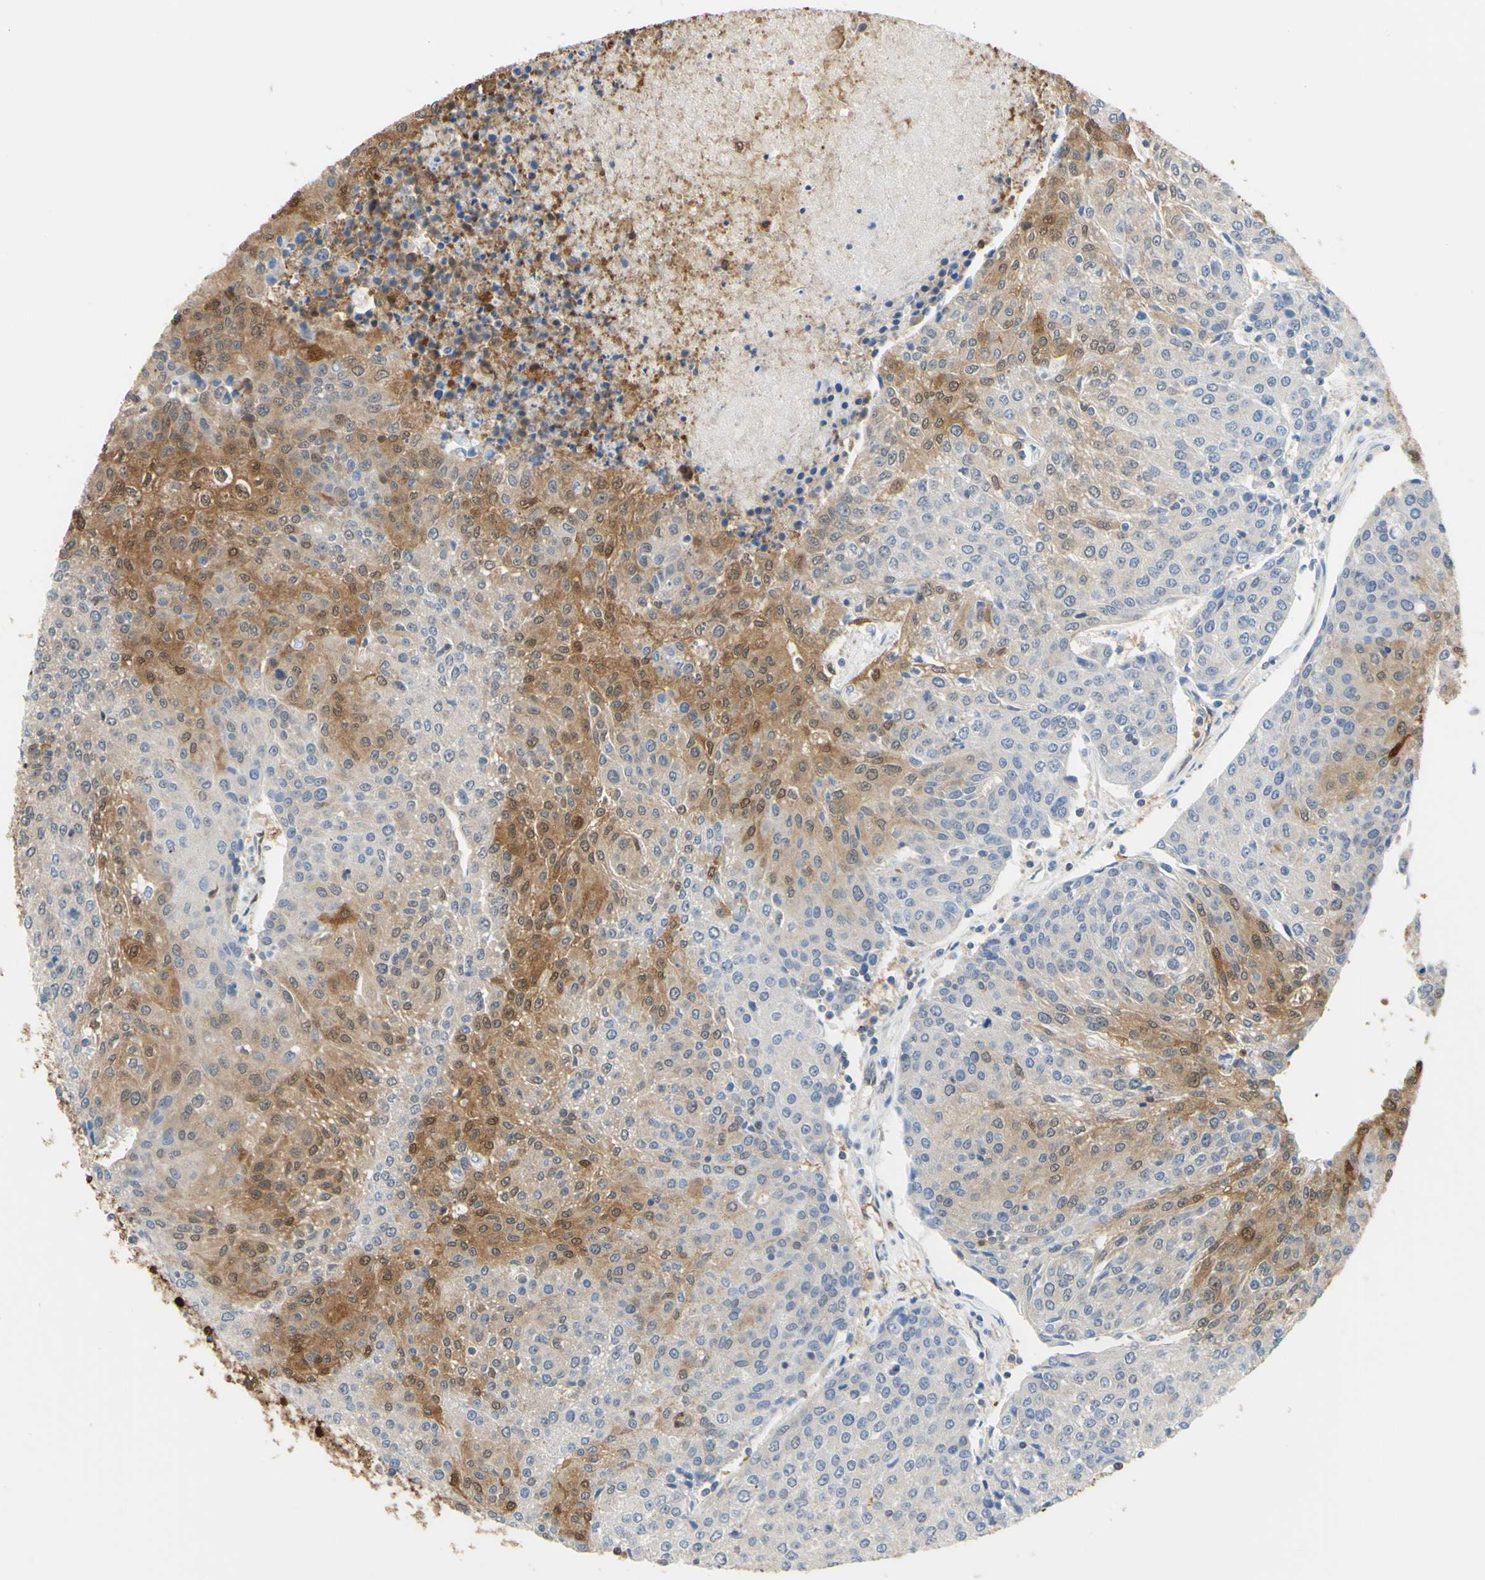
{"staining": {"intensity": "moderate", "quantity": "25%-75%", "location": "cytoplasmic/membranous"}, "tissue": "urothelial cancer", "cell_type": "Tumor cells", "image_type": "cancer", "snomed": [{"axis": "morphology", "description": "Urothelial carcinoma, High grade"}, {"axis": "topography", "description": "Urinary bladder"}], "caption": "A medium amount of moderate cytoplasmic/membranous positivity is identified in about 25%-75% of tumor cells in urothelial cancer tissue.", "gene": "UPK3B", "patient": {"sex": "female", "age": 85}}